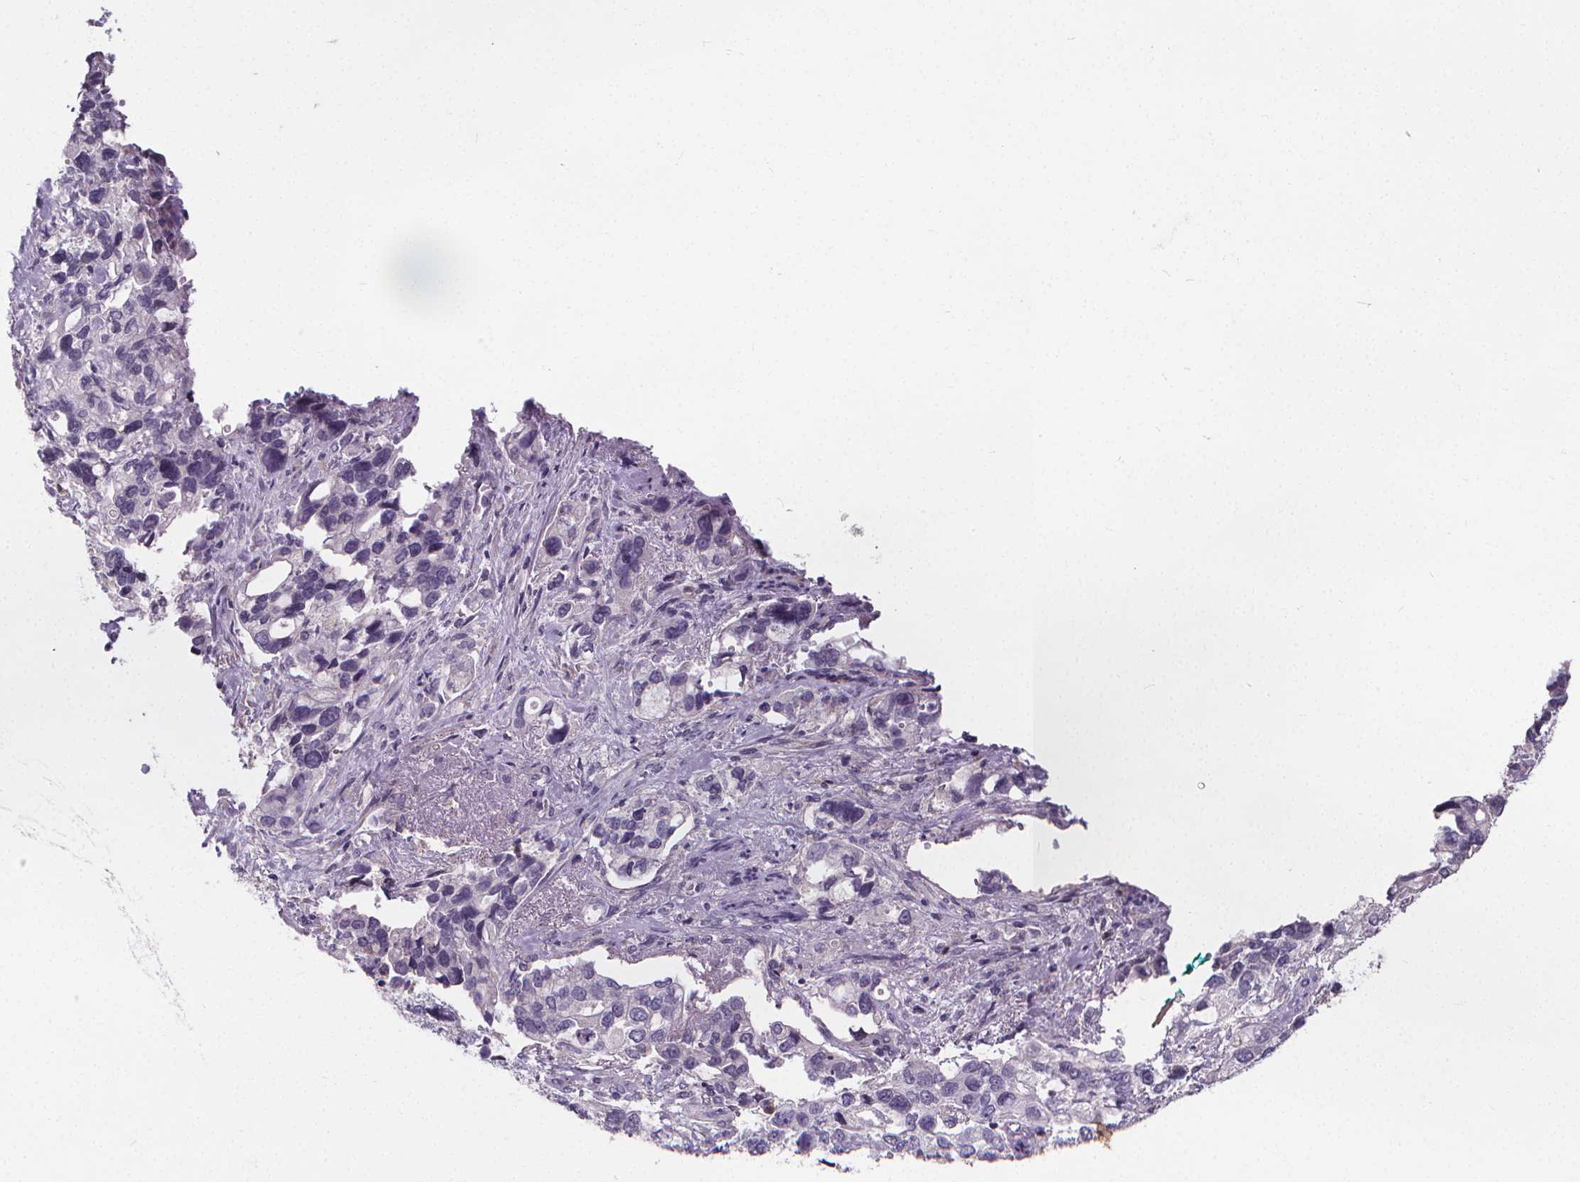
{"staining": {"intensity": "negative", "quantity": "none", "location": "none"}, "tissue": "stomach cancer", "cell_type": "Tumor cells", "image_type": "cancer", "snomed": [{"axis": "morphology", "description": "Adenocarcinoma, NOS"}, {"axis": "topography", "description": "Stomach, upper"}], "caption": "Histopathology image shows no protein expression in tumor cells of stomach adenocarcinoma tissue. The staining was performed using DAB (3,3'-diaminobenzidine) to visualize the protein expression in brown, while the nuclei were stained in blue with hematoxylin (Magnification: 20x).", "gene": "ATP6V1D", "patient": {"sex": "female", "age": 81}}